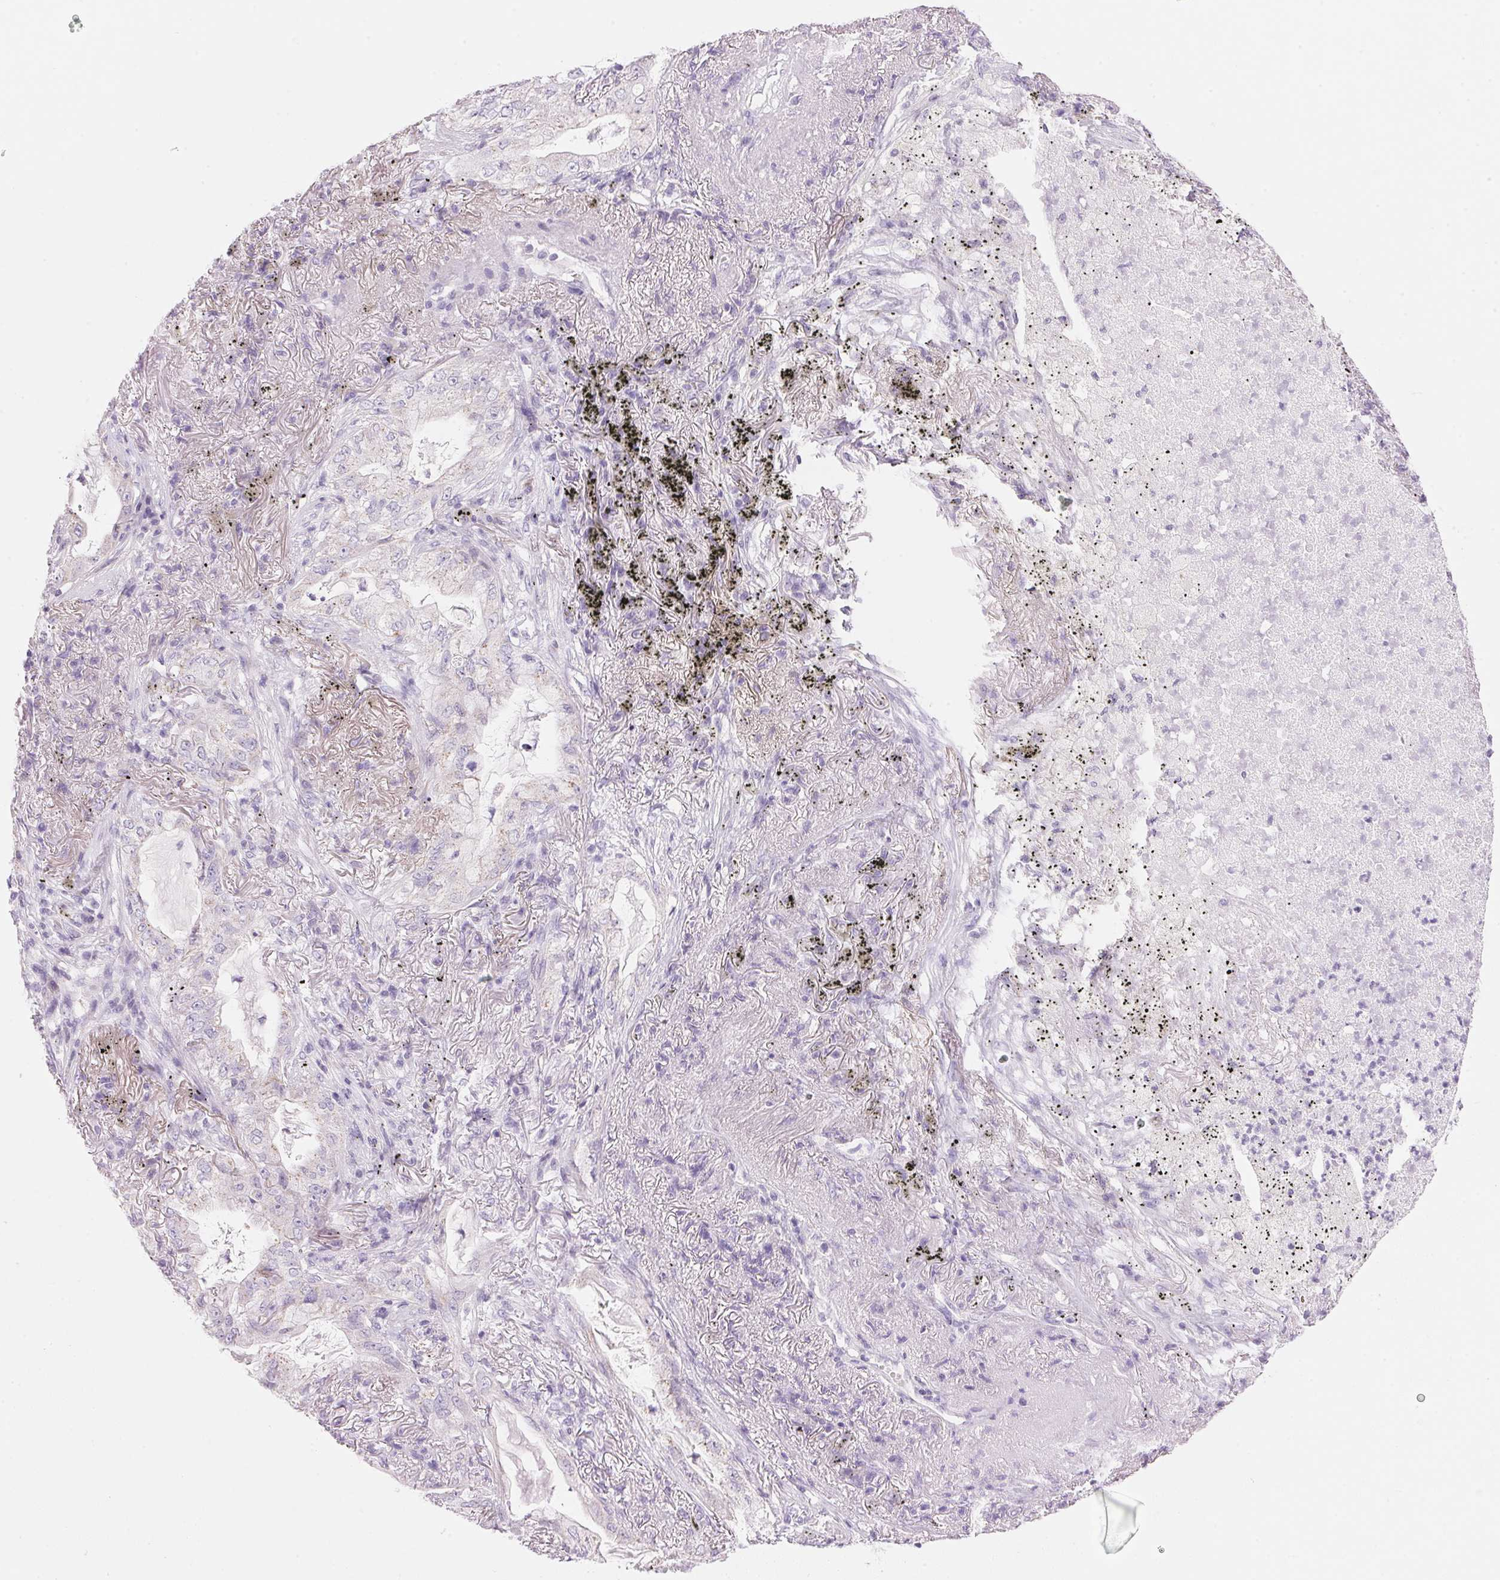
{"staining": {"intensity": "negative", "quantity": "none", "location": "none"}, "tissue": "lung cancer", "cell_type": "Tumor cells", "image_type": "cancer", "snomed": [{"axis": "morphology", "description": "Adenocarcinoma, NOS"}, {"axis": "topography", "description": "Lung"}], "caption": "Protein analysis of lung cancer exhibits no significant expression in tumor cells.", "gene": "CYP11B1", "patient": {"sex": "female", "age": 73}}